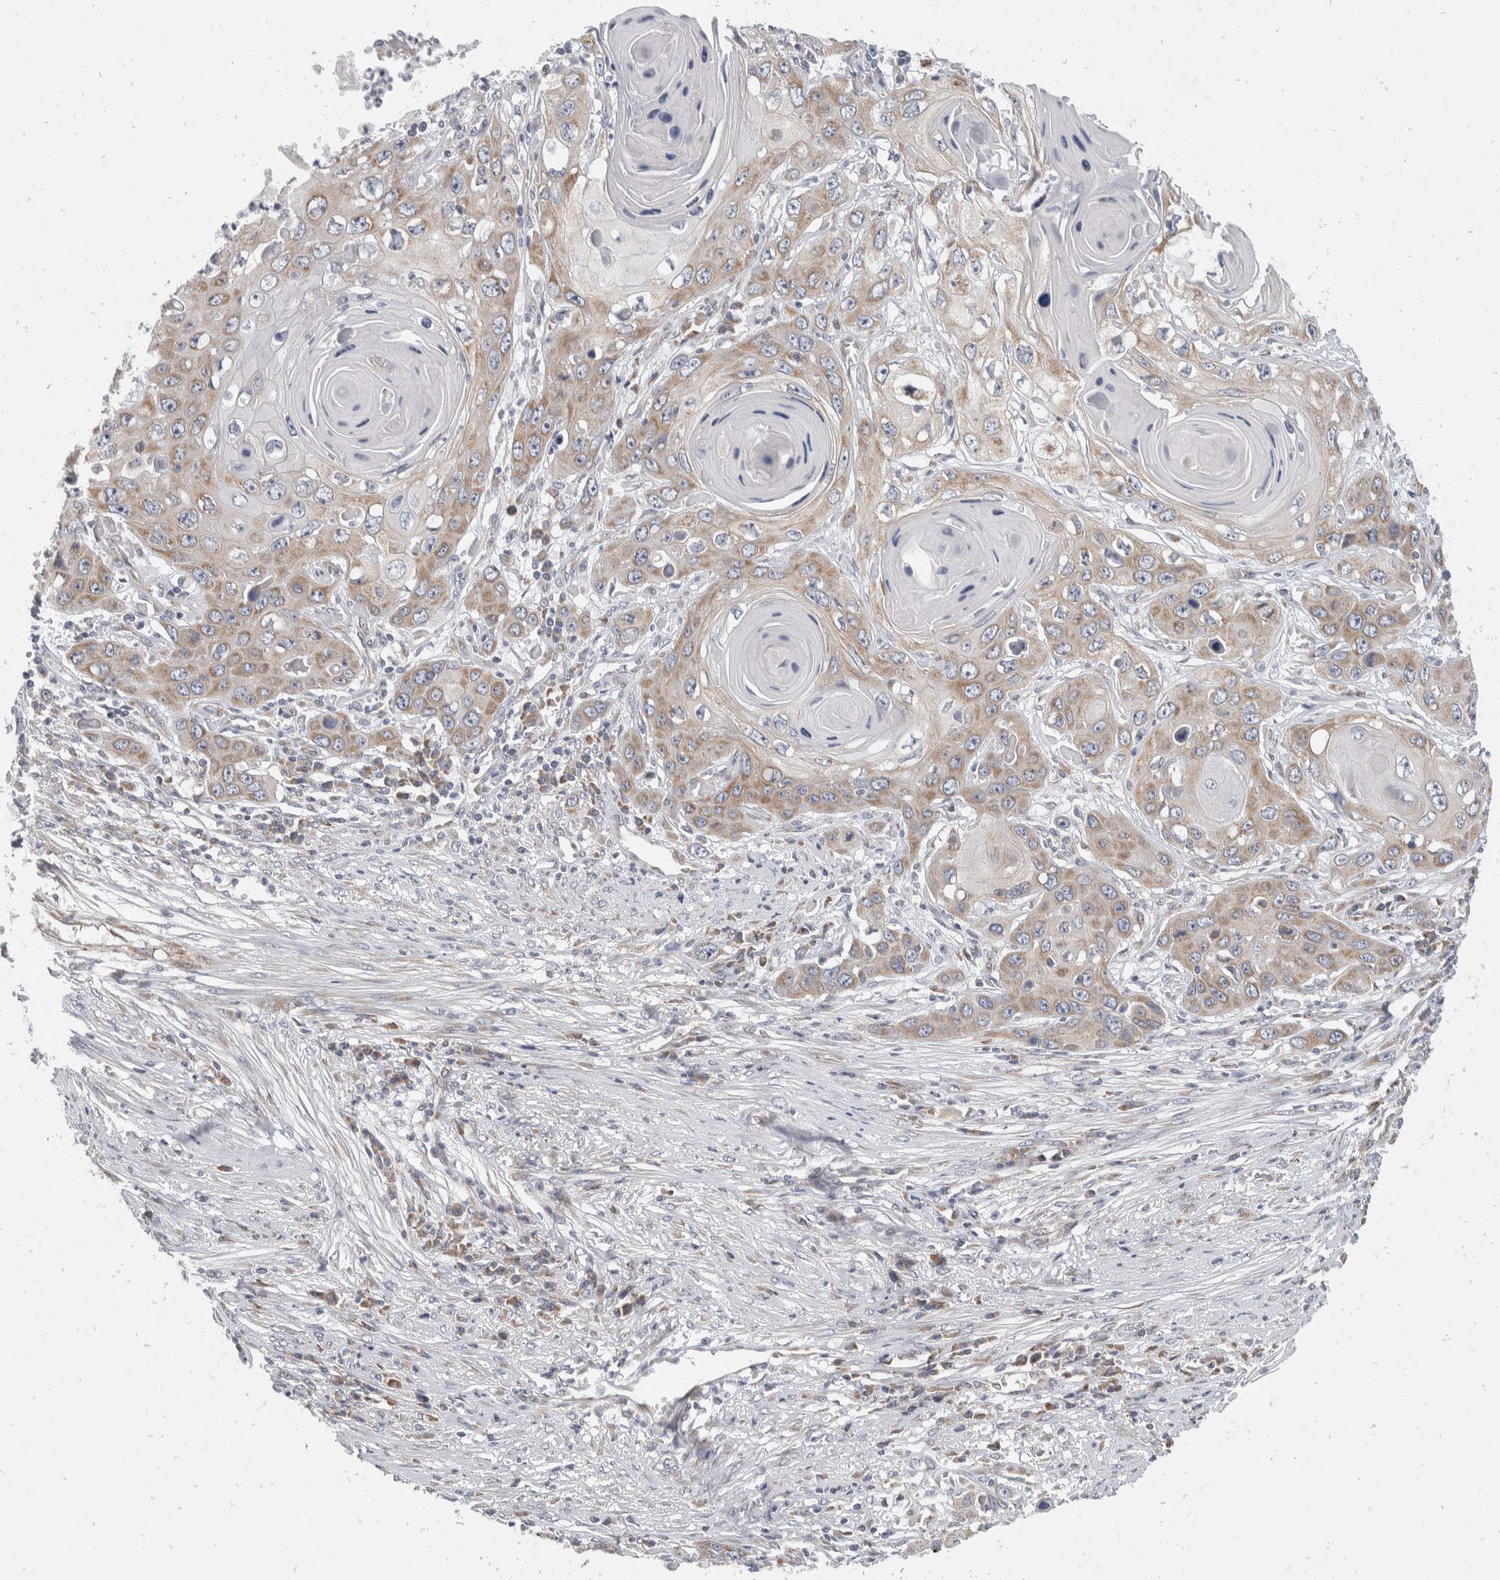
{"staining": {"intensity": "moderate", "quantity": ">75%", "location": "cytoplasmic/membranous"}, "tissue": "skin cancer", "cell_type": "Tumor cells", "image_type": "cancer", "snomed": [{"axis": "morphology", "description": "Squamous cell carcinoma, NOS"}, {"axis": "topography", "description": "Skin"}], "caption": "About >75% of tumor cells in human skin cancer reveal moderate cytoplasmic/membranous protein positivity as visualized by brown immunohistochemical staining.", "gene": "TMEM245", "patient": {"sex": "male", "age": 55}}